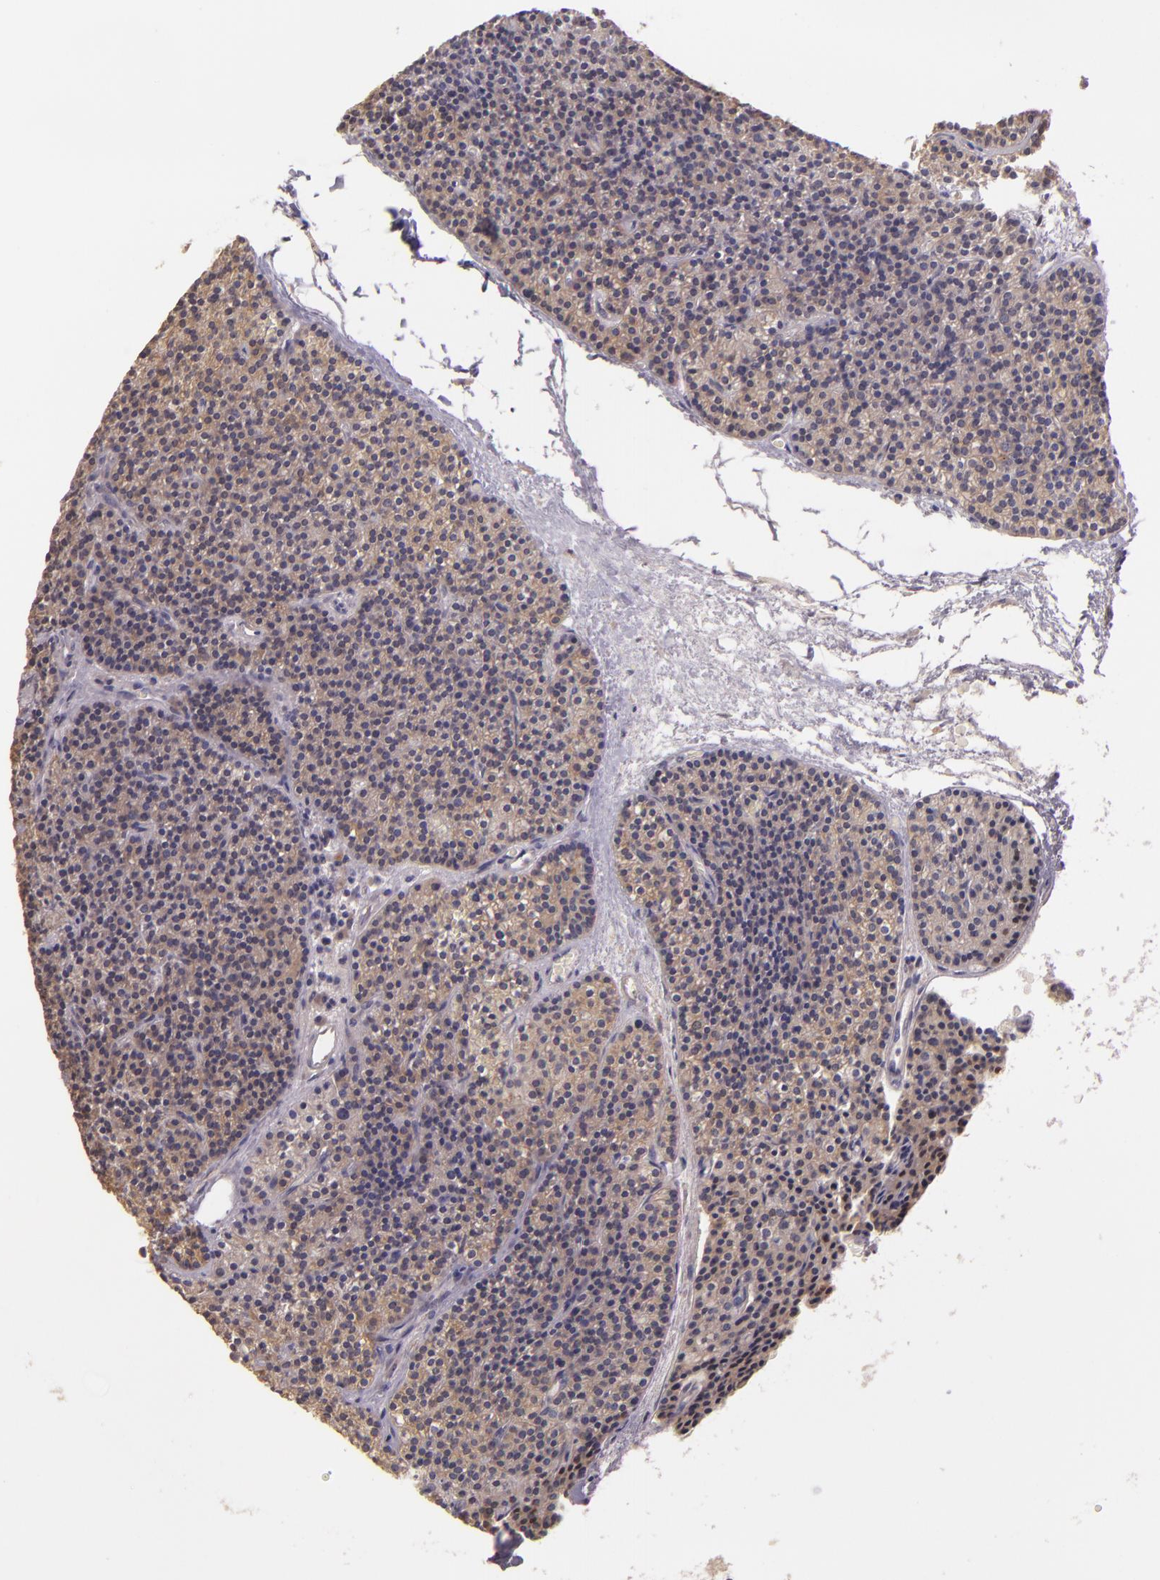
{"staining": {"intensity": "moderate", "quantity": ">75%", "location": "cytoplasmic/membranous,nuclear"}, "tissue": "parathyroid gland", "cell_type": "Glandular cells", "image_type": "normal", "snomed": [{"axis": "morphology", "description": "Normal tissue, NOS"}, {"axis": "topography", "description": "Parathyroid gland"}], "caption": "IHC (DAB) staining of unremarkable human parathyroid gland shows moderate cytoplasmic/membranous,nuclear protein positivity in approximately >75% of glandular cells. The staining is performed using DAB brown chromogen to label protein expression. The nuclei are counter-stained blue using hematoxylin.", "gene": "ARMH4", "patient": {"sex": "male", "age": 57}}